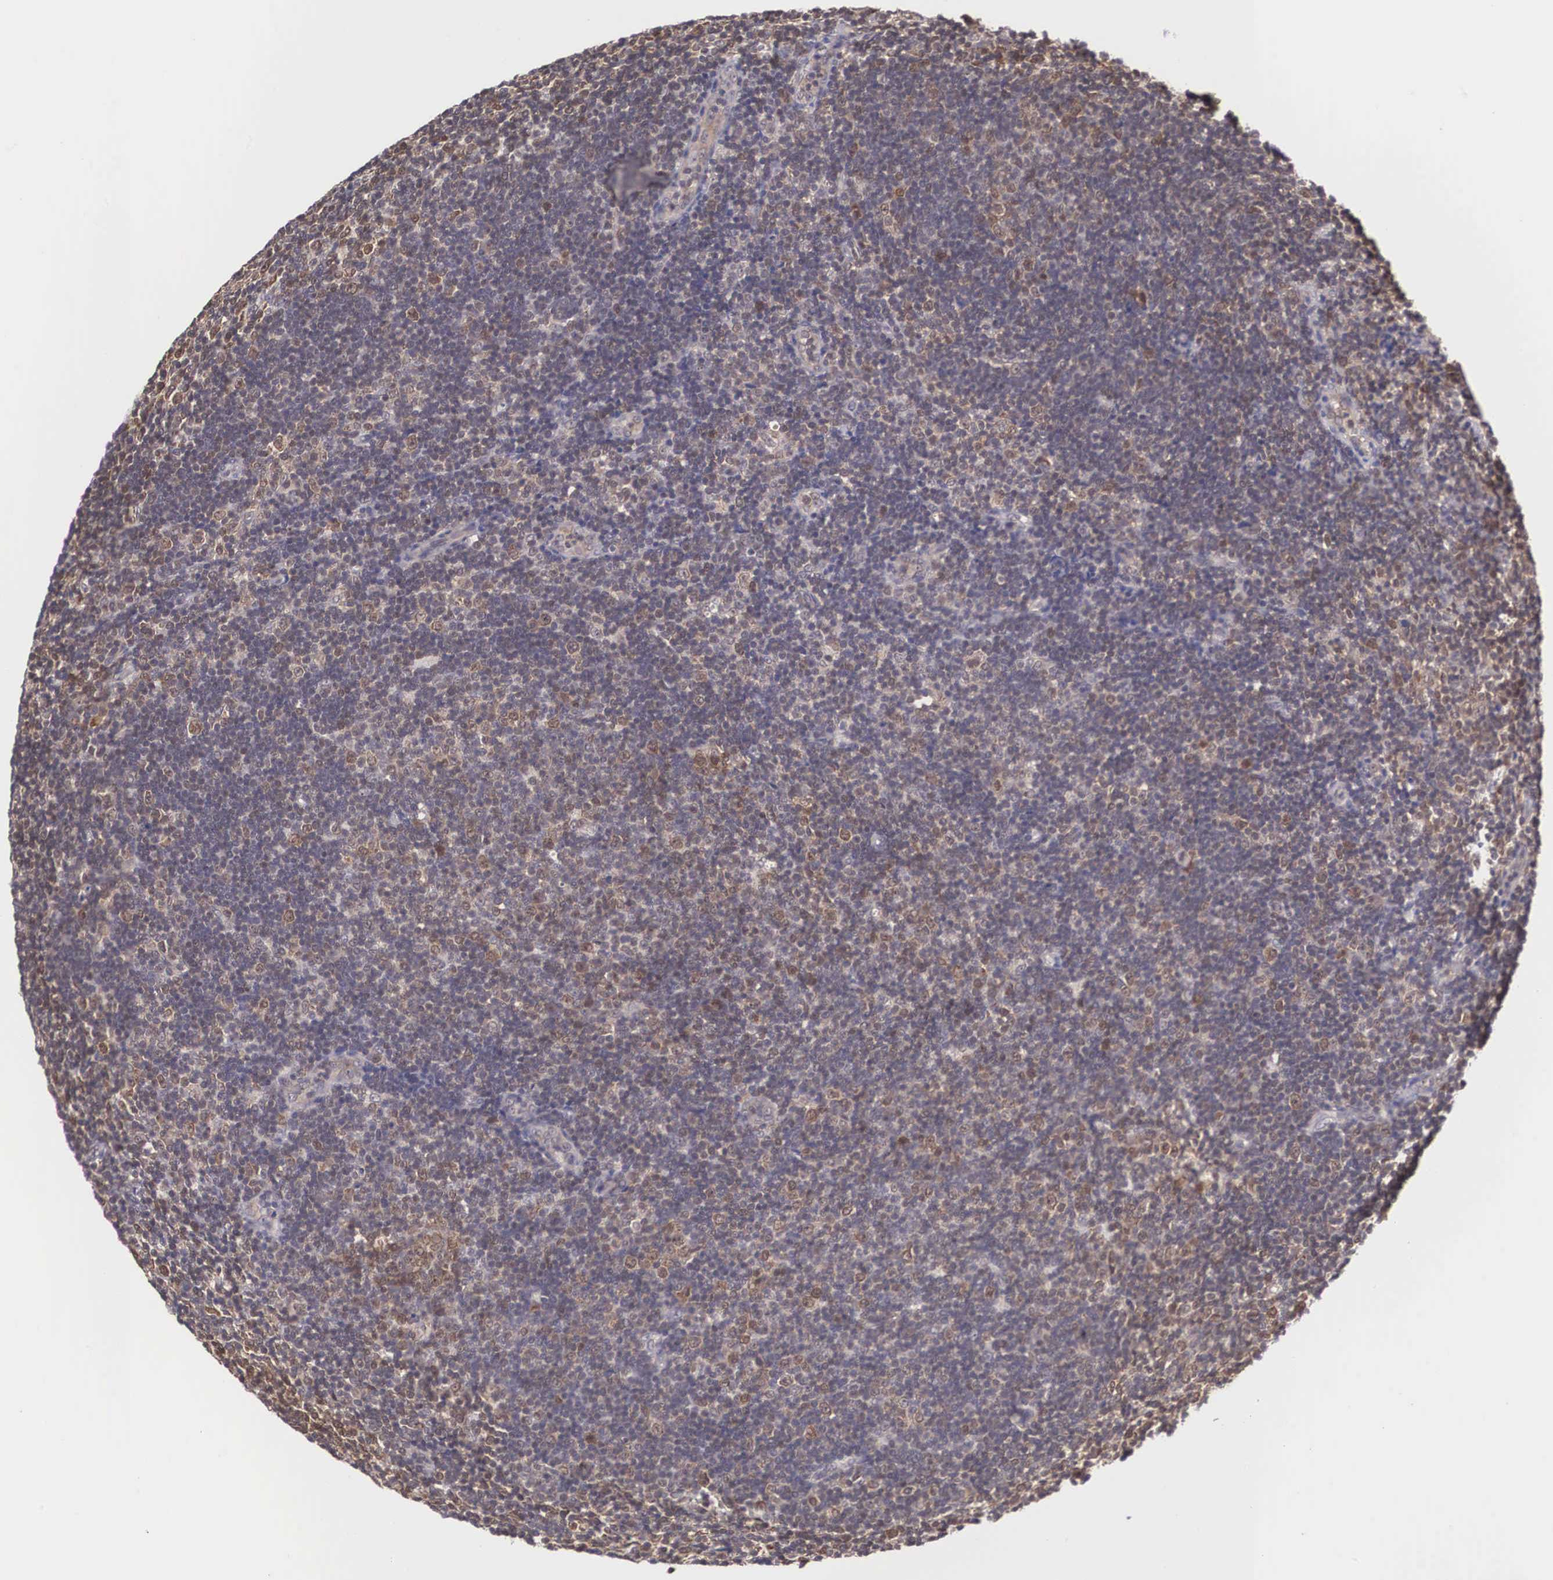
{"staining": {"intensity": "moderate", "quantity": "25%-75%", "location": "cytoplasmic/membranous"}, "tissue": "lymphoma", "cell_type": "Tumor cells", "image_type": "cancer", "snomed": [{"axis": "morphology", "description": "Malignant lymphoma, non-Hodgkin's type, Low grade"}, {"axis": "topography", "description": "Lymph node"}], "caption": "The histopathology image exhibits a brown stain indicating the presence of a protein in the cytoplasmic/membranous of tumor cells in lymphoma.", "gene": "IGBP1", "patient": {"sex": "male", "age": 49}}